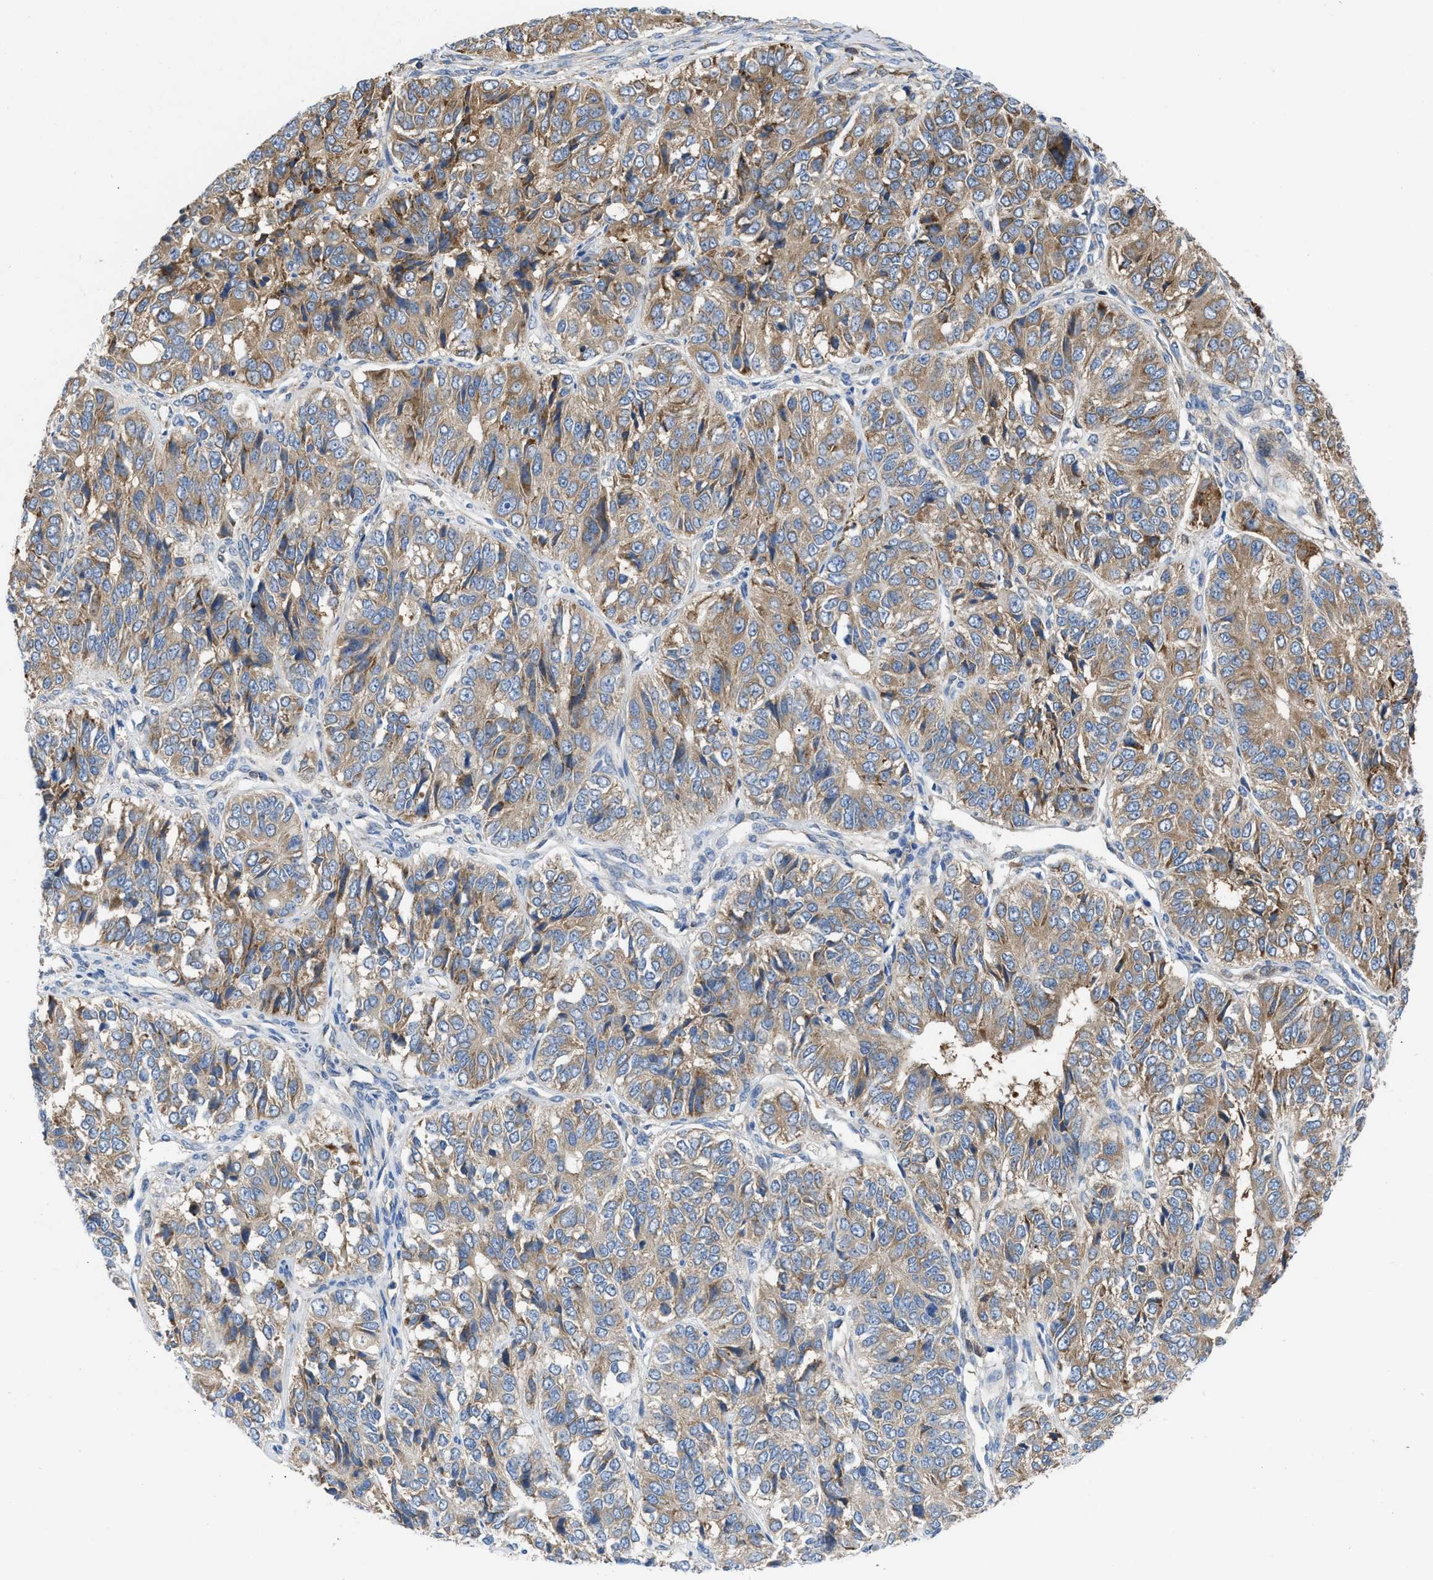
{"staining": {"intensity": "moderate", "quantity": ">75%", "location": "cytoplasmic/membranous"}, "tissue": "ovarian cancer", "cell_type": "Tumor cells", "image_type": "cancer", "snomed": [{"axis": "morphology", "description": "Carcinoma, endometroid"}, {"axis": "topography", "description": "Ovary"}], "caption": "Moderate cytoplasmic/membranous protein staining is identified in approximately >75% of tumor cells in ovarian cancer (endometroid carcinoma). The staining was performed using DAB to visualize the protein expression in brown, while the nuclei were stained in blue with hematoxylin (Magnification: 20x).", "gene": "CHKB", "patient": {"sex": "female", "age": 51}}